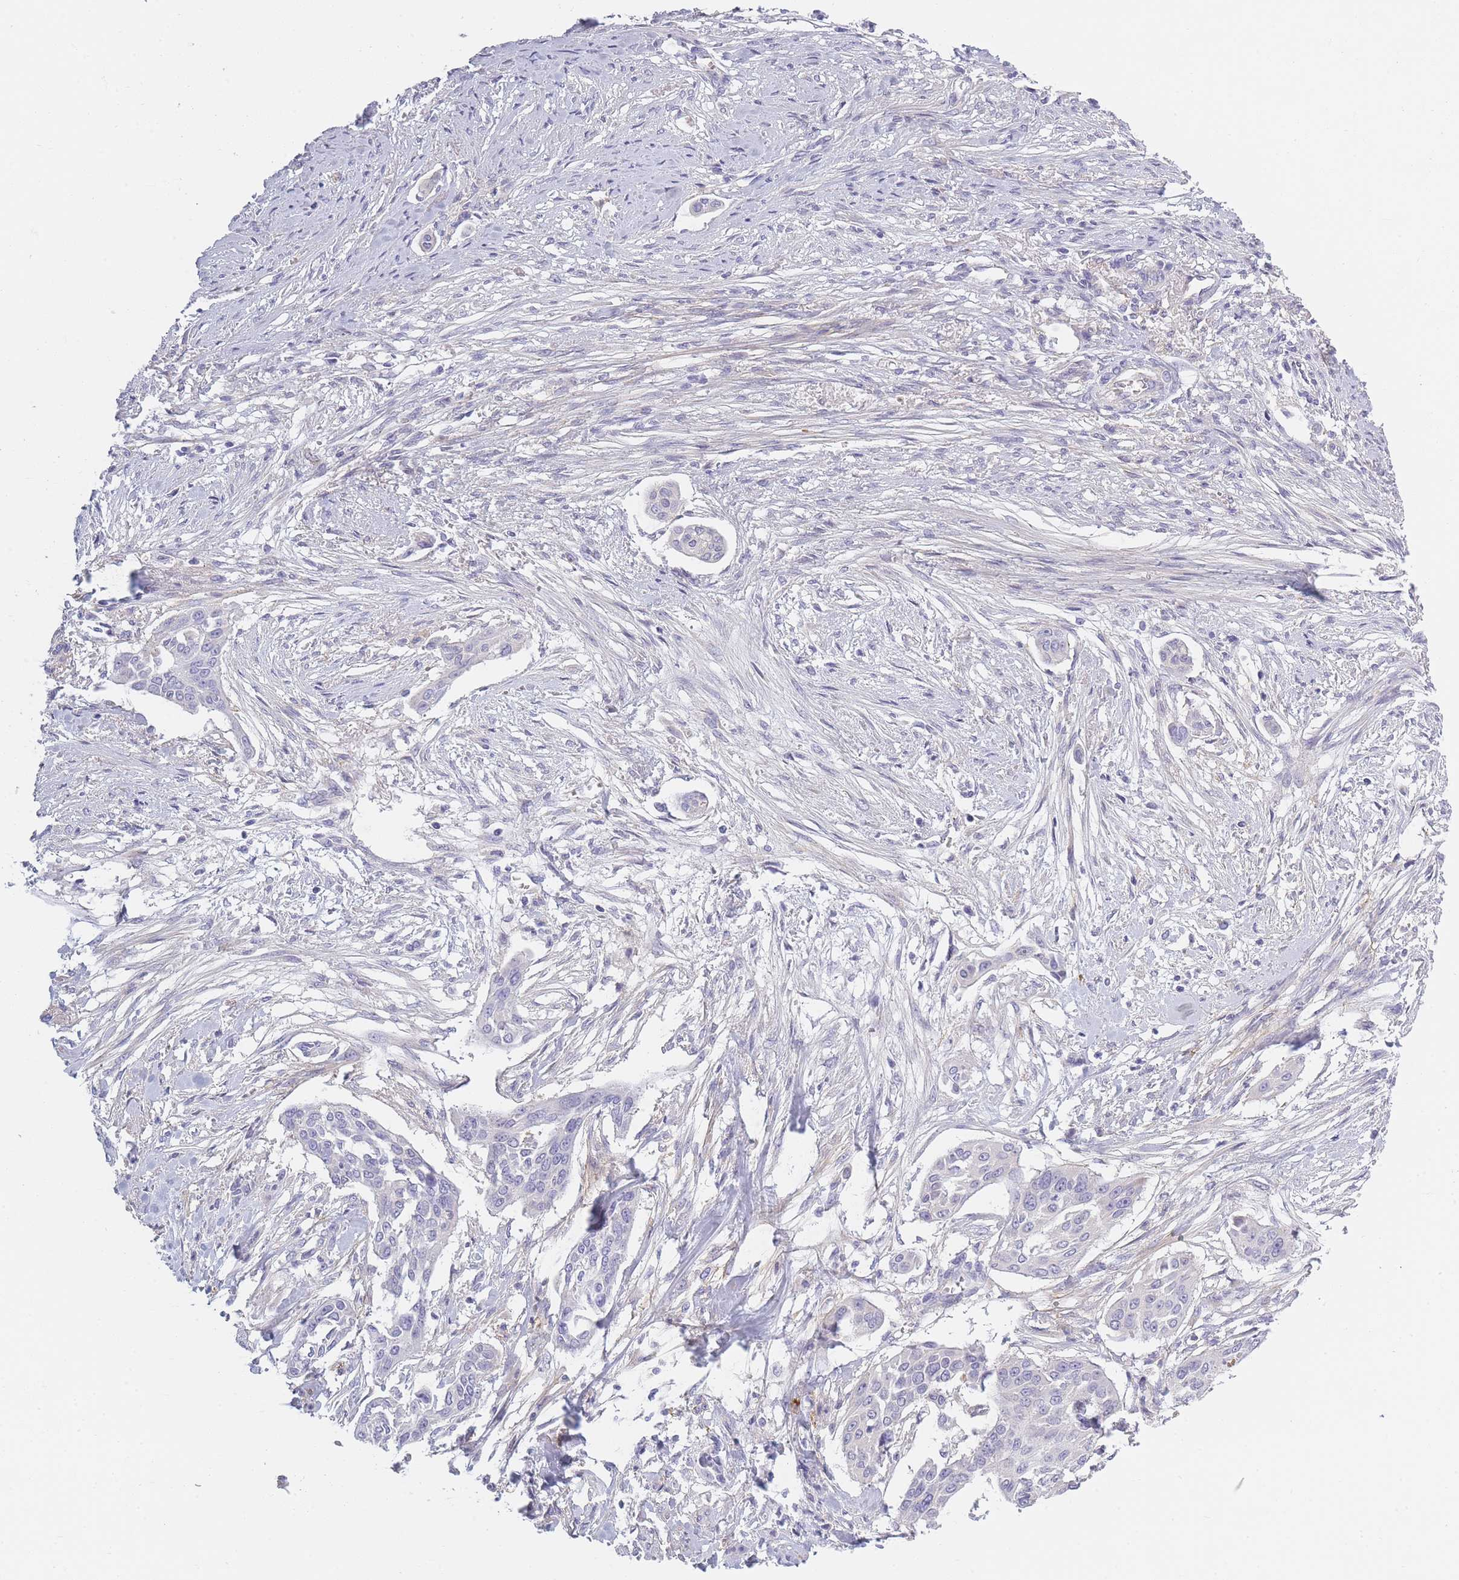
{"staining": {"intensity": "negative", "quantity": "none", "location": "none"}, "tissue": "cervical cancer", "cell_type": "Tumor cells", "image_type": "cancer", "snomed": [{"axis": "morphology", "description": "Squamous cell carcinoma, NOS"}, {"axis": "topography", "description": "Cervix"}], "caption": "This is a image of immunohistochemistry (IHC) staining of cervical cancer (squamous cell carcinoma), which shows no positivity in tumor cells.", "gene": "AP3M2", "patient": {"sex": "female", "age": 44}}